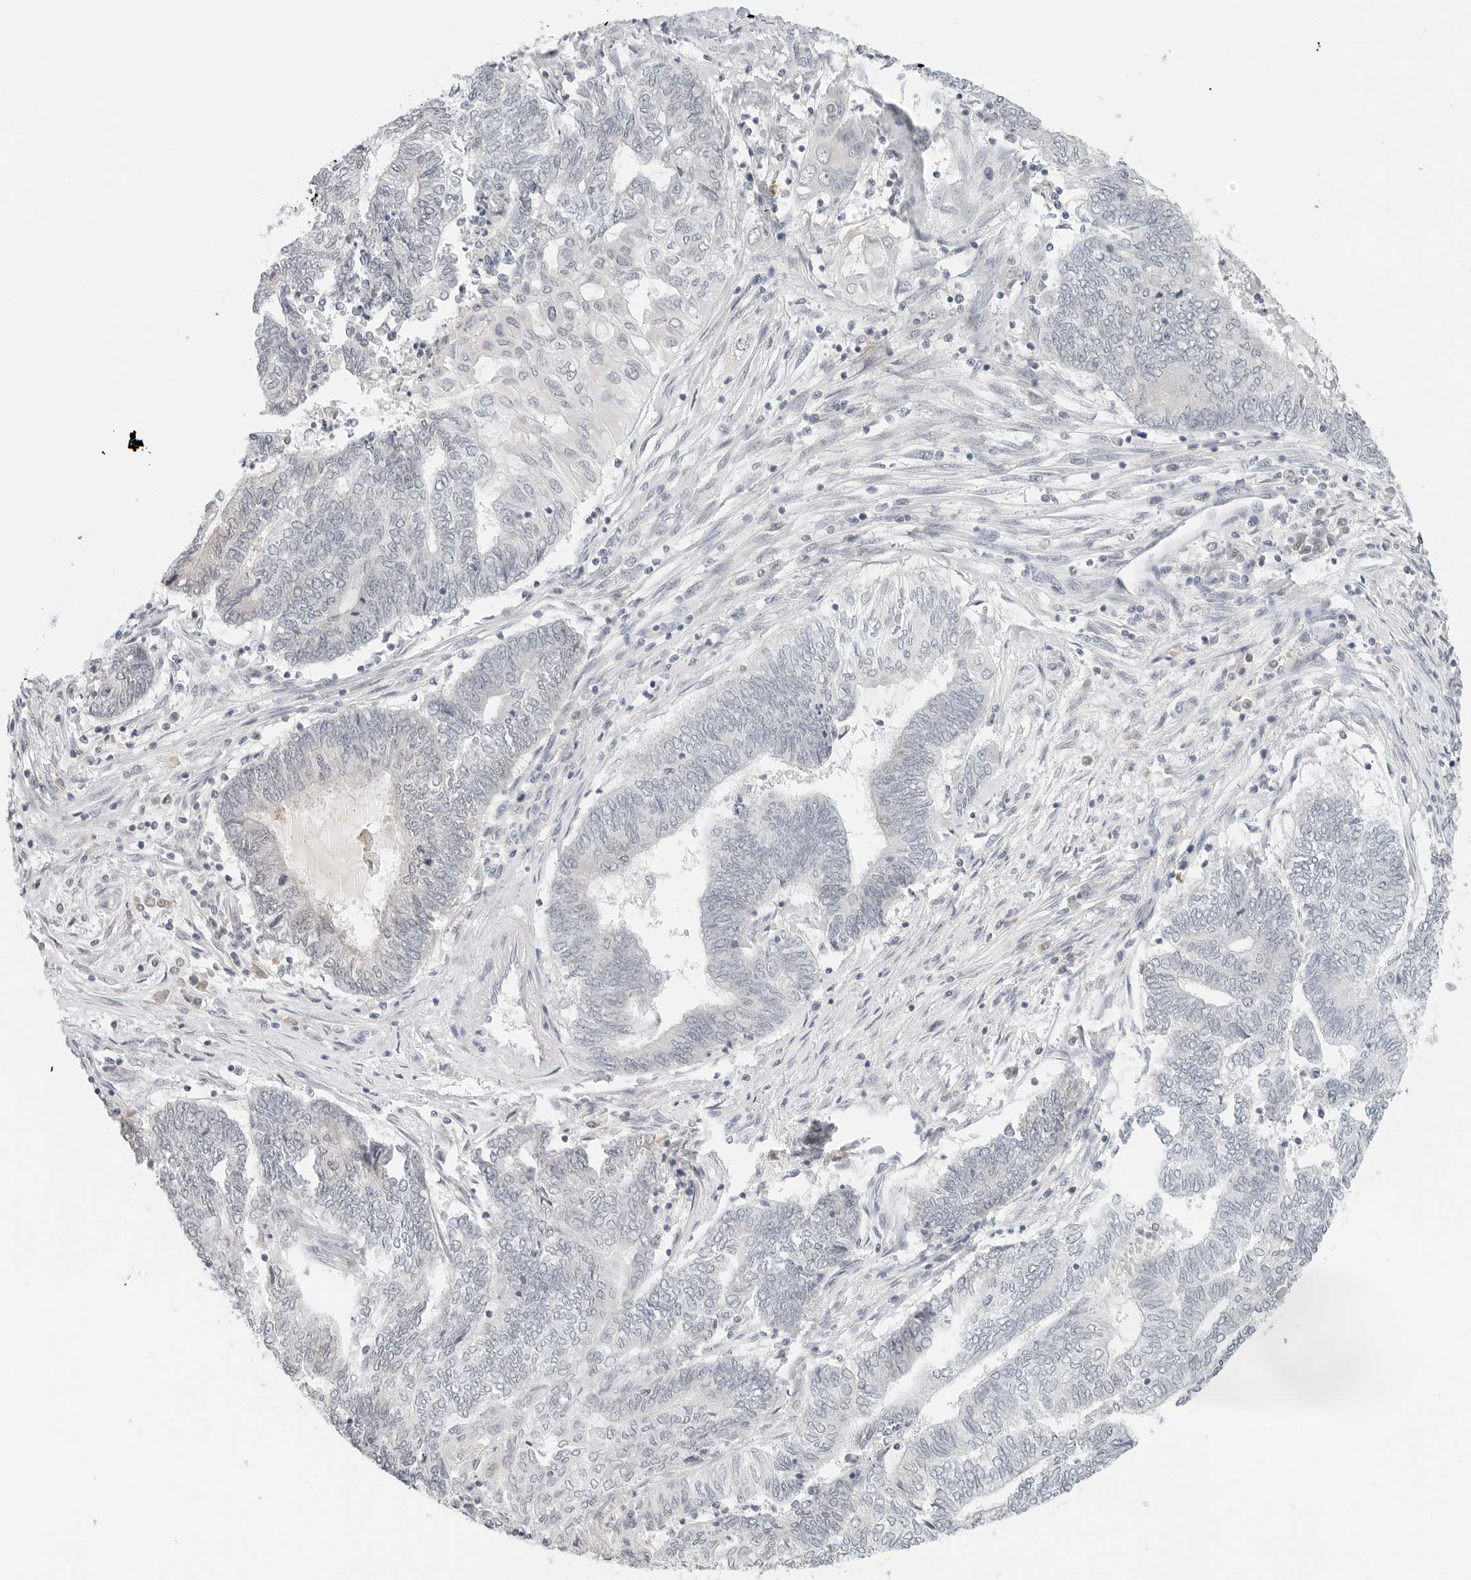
{"staining": {"intensity": "negative", "quantity": "none", "location": "none"}, "tissue": "endometrial cancer", "cell_type": "Tumor cells", "image_type": "cancer", "snomed": [{"axis": "morphology", "description": "Adenocarcinoma, NOS"}, {"axis": "topography", "description": "Uterus"}, {"axis": "topography", "description": "Endometrium"}], "caption": "Immunohistochemistry photomicrograph of neoplastic tissue: human endometrial cancer (adenocarcinoma) stained with DAB (3,3'-diaminobenzidine) reveals no significant protein positivity in tumor cells.", "gene": "NEO1", "patient": {"sex": "female", "age": 70}}